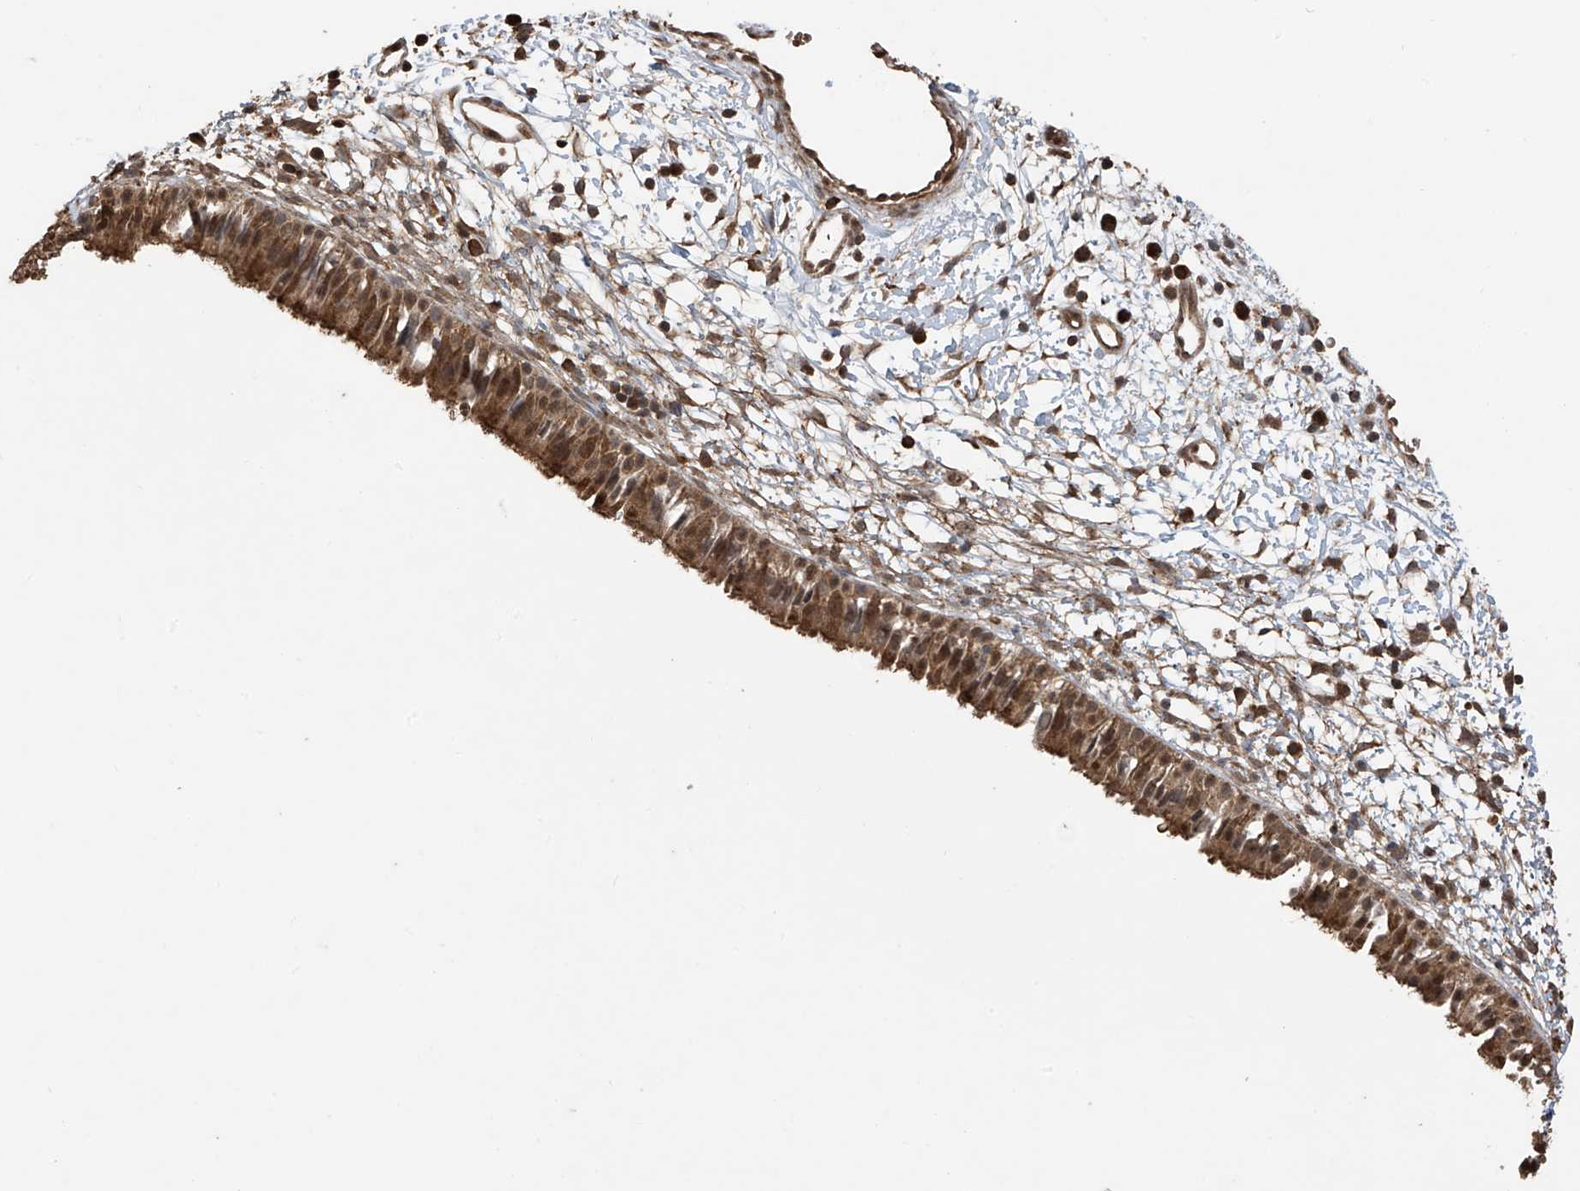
{"staining": {"intensity": "moderate", "quantity": ">75%", "location": "cytoplasmic/membranous,nuclear"}, "tissue": "nasopharynx", "cell_type": "Respiratory epithelial cells", "image_type": "normal", "snomed": [{"axis": "morphology", "description": "Normal tissue, NOS"}, {"axis": "topography", "description": "Nasopharynx"}], "caption": "Respiratory epithelial cells show medium levels of moderate cytoplasmic/membranous,nuclear expression in approximately >75% of cells in benign human nasopharynx.", "gene": "PNPT1", "patient": {"sex": "male", "age": 22}}